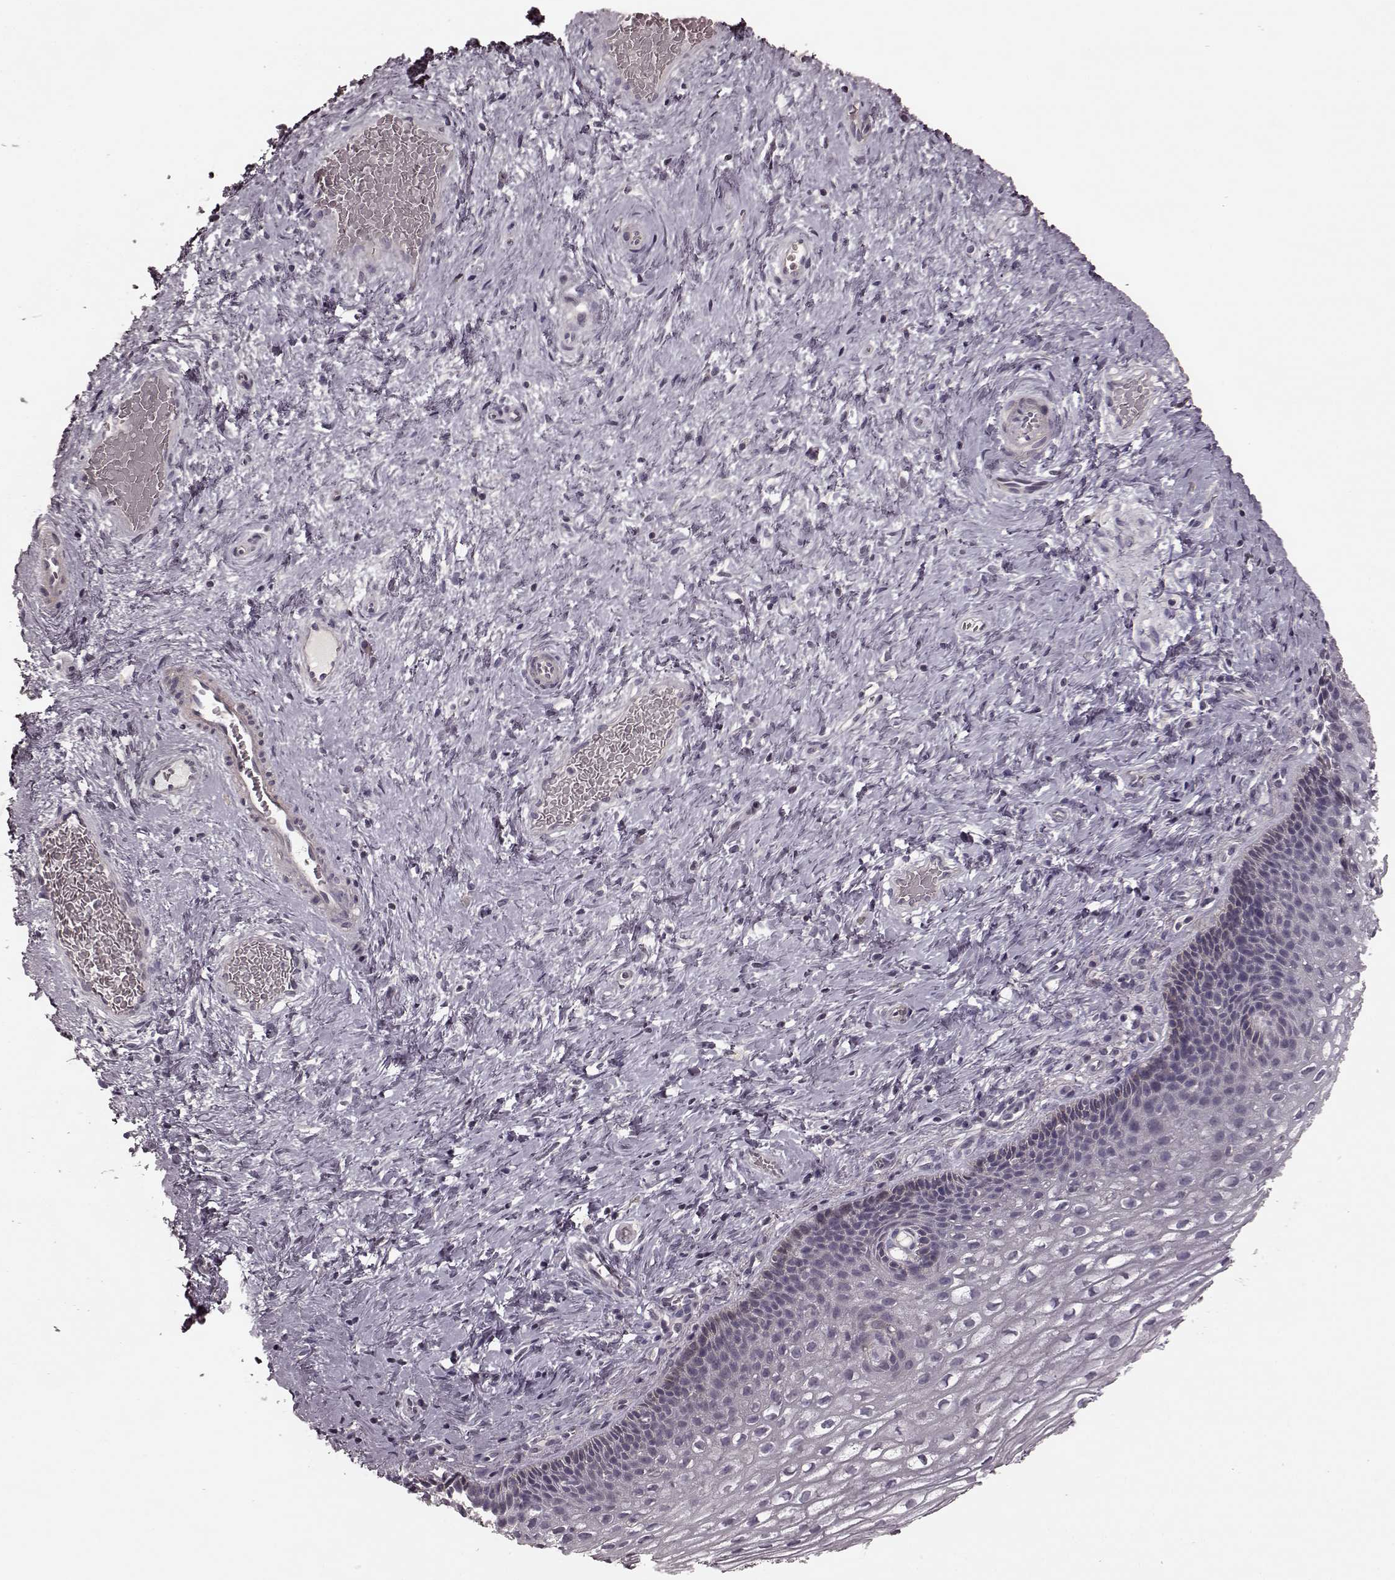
{"staining": {"intensity": "negative", "quantity": "none", "location": "none"}, "tissue": "cervix", "cell_type": "Glandular cells", "image_type": "normal", "snomed": [{"axis": "morphology", "description": "Normal tissue, NOS"}, {"axis": "topography", "description": "Cervix"}], "caption": "DAB immunohistochemical staining of normal cervix displays no significant staining in glandular cells.", "gene": "PRKCE", "patient": {"sex": "female", "age": 34}}